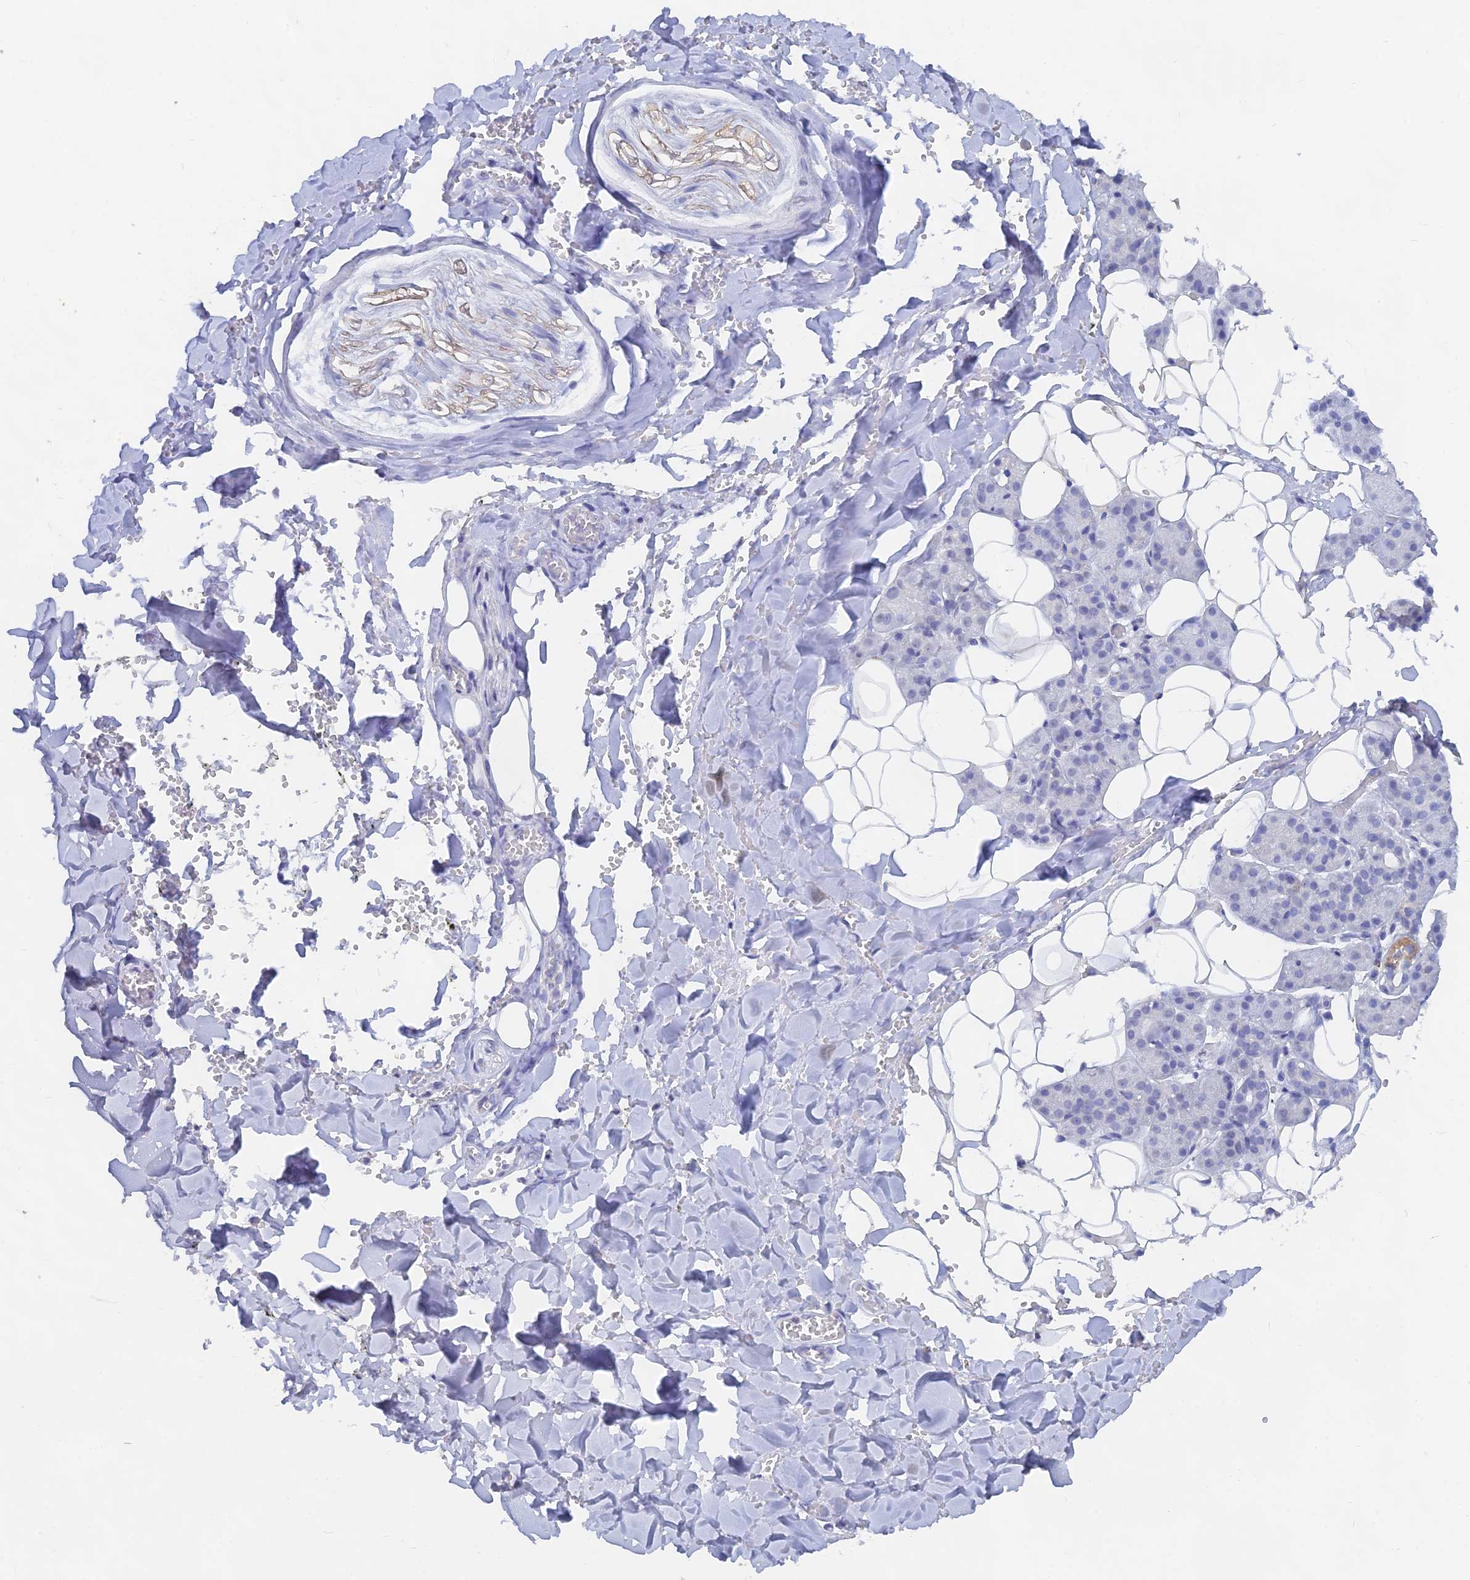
{"staining": {"intensity": "moderate", "quantity": "<25%", "location": "cytoplasmic/membranous"}, "tissue": "salivary gland", "cell_type": "Glandular cells", "image_type": "normal", "snomed": [{"axis": "morphology", "description": "Normal tissue, NOS"}, {"axis": "topography", "description": "Salivary gland"}], "caption": "Brown immunohistochemical staining in benign human salivary gland reveals moderate cytoplasmic/membranous staining in about <25% of glandular cells. (IHC, brightfield microscopy, high magnification).", "gene": "LRIF1", "patient": {"sex": "female", "age": 33}}